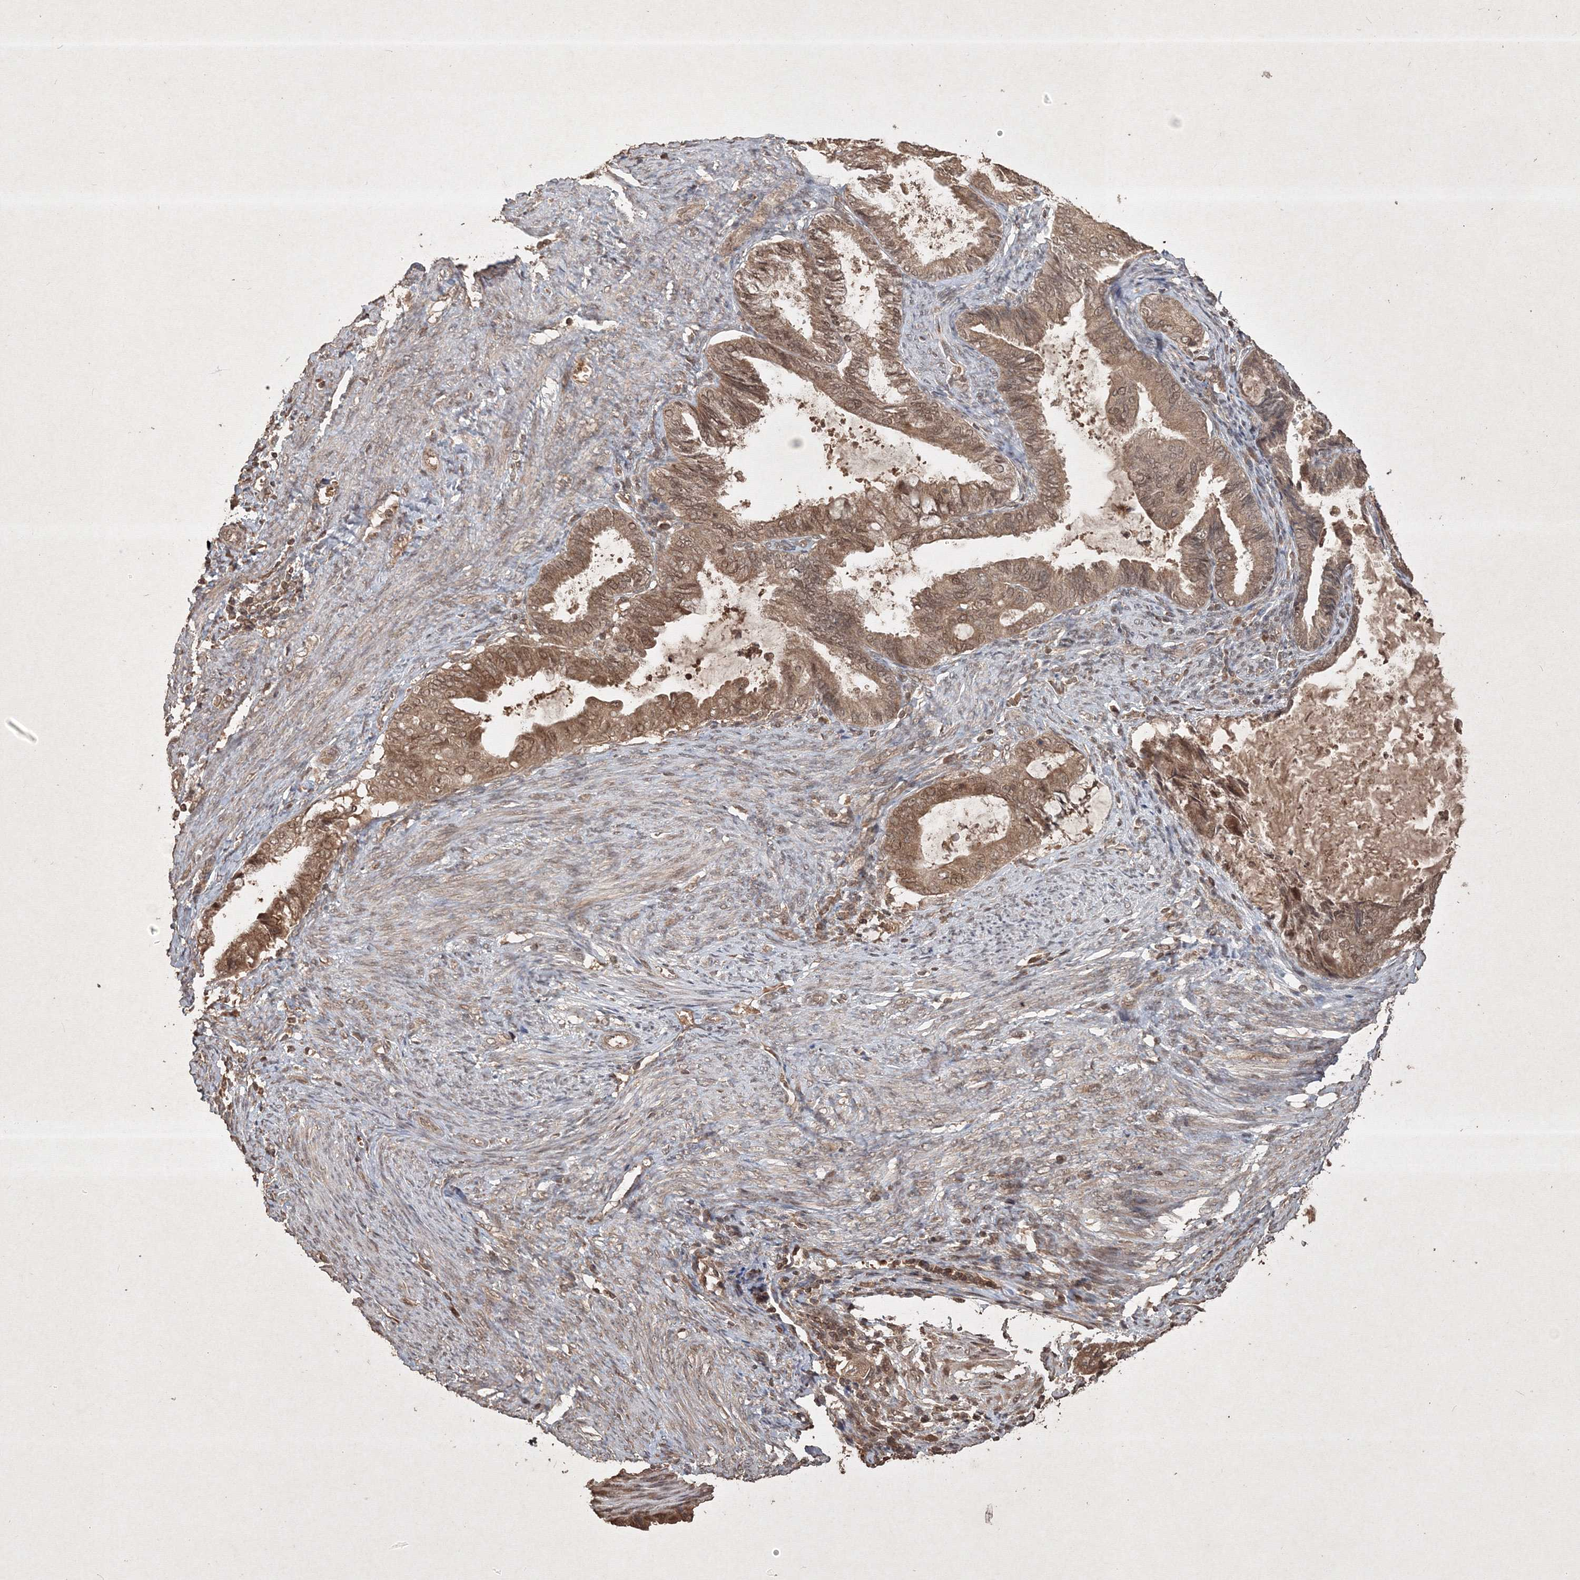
{"staining": {"intensity": "moderate", "quantity": ">75%", "location": "cytoplasmic/membranous,nuclear"}, "tissue": "endometrial cancer", "cell_type": "Tumor cells", "image_type": "cancer", "snomed": [{"axis": "morphology", "description": "Adenocarcinoma, NOS"}, {"axis": "topography", "description": "Endometrium"}], "caption": "High-power microscopy captured an IHC image of endometrial cancer, revealing moderate cytoplasmic/membranous and nuclear positivity in about >75% of tumor cells.", "gene": "PELI3", "patient": {"sex": "female", "age": 86}}